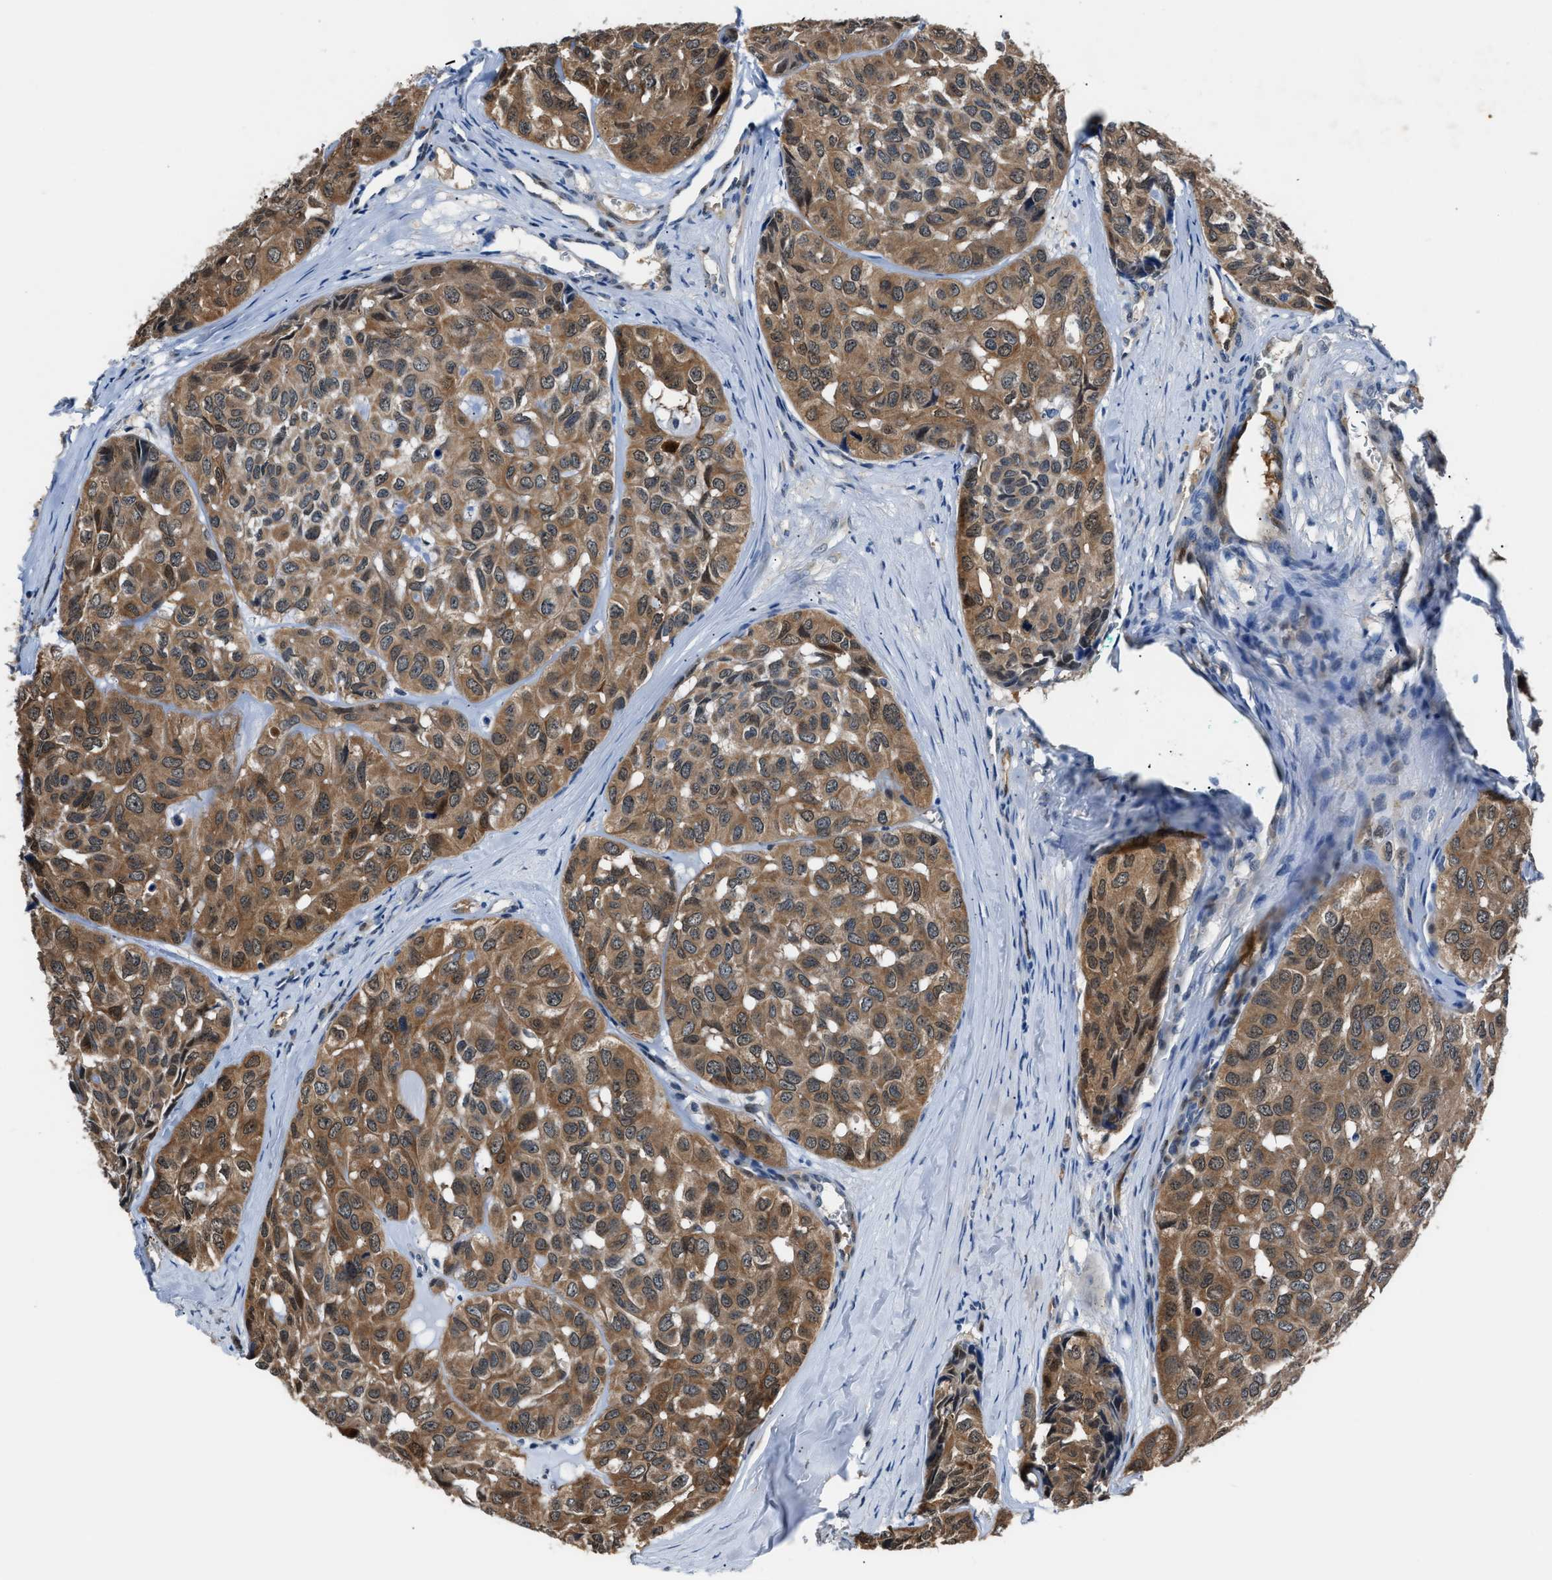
{"staining": {"intensity": "moderate", "quantity": ">75%", "location": "cytoplasmic/membranous"}, "tissue": "head and neck cancer", "cell_type": "Tumor cells", "image_type": "cancer", "snomed": [{"axis": "morphology", "description": "Adenocarcinoma, NOS"}, {"axis": "topography", "description": "Salivary gland, NOS"}, {"axis": "topography", "description": "Head-Neck"}], "caption": "Immunohistochemistry (IHC) photomicrograph of neoplastic tissue: human head and neck cancer (adenocarcinoma) stained using immunohistochemistry displays medium levels of moderate protein expression localized specifically in the cytoplasmic/membranous of tumor cells, appearing as a cytoplasmic/membranous brown color.", "gene": "PPA1", "patient": {"sex": "female", "age": 76}}